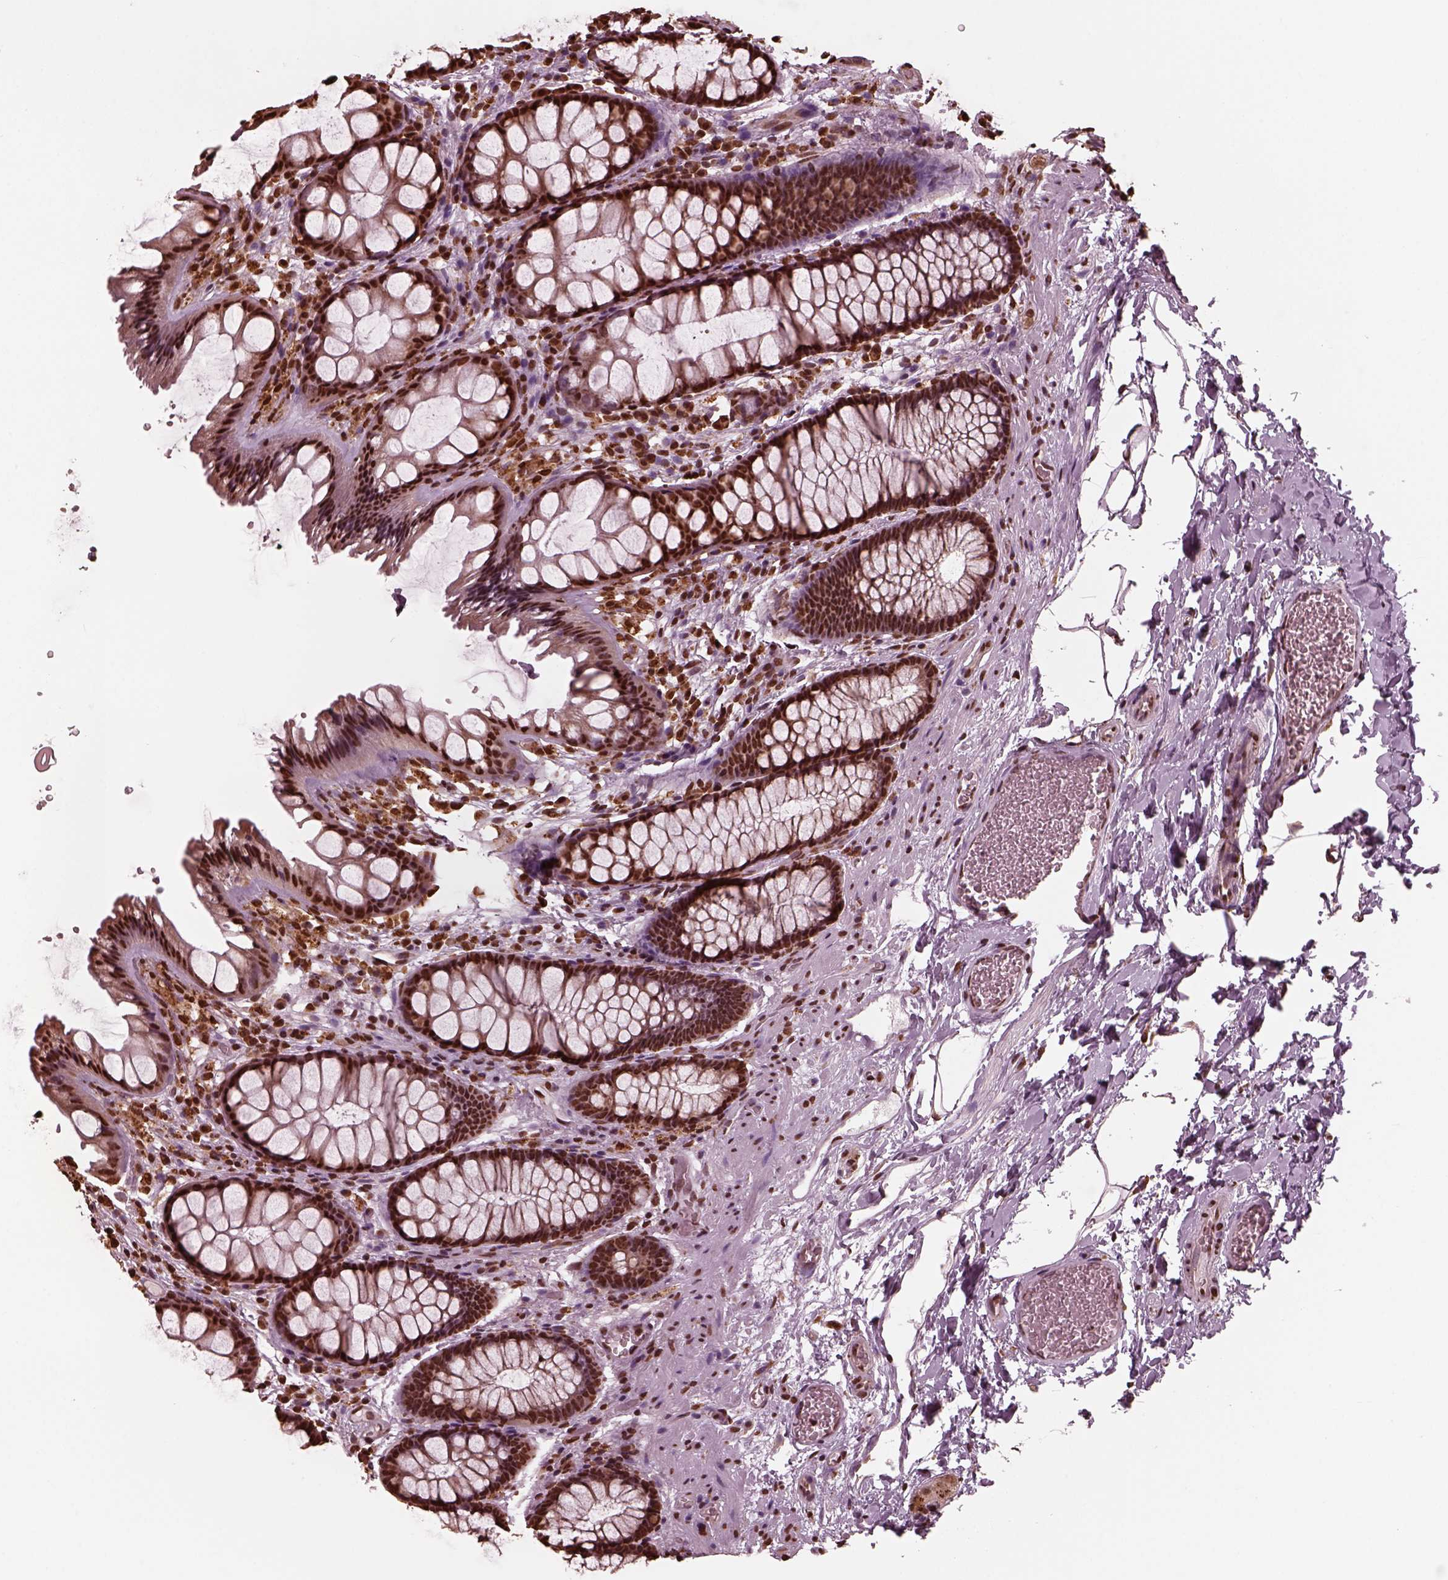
{"staining": {"intensity": "strong", "quantity": ">75%", "location": "nuclear"}, "tissue": "rectum", "cell_type": "Glandular cells", "image_type": "normal", "snomed": [{"axis": "morphology", "description": "Normal tissue, NOS"}, {"axis": "topography", "description": "Rectum"}], "caption": "Immunohistochemical staining of benign human rectum reveals high levels of strong nuclear expression in about >75% of glandular cells.", "gene": "NSD1", "patient": {"sex": "female", "age": 62}}